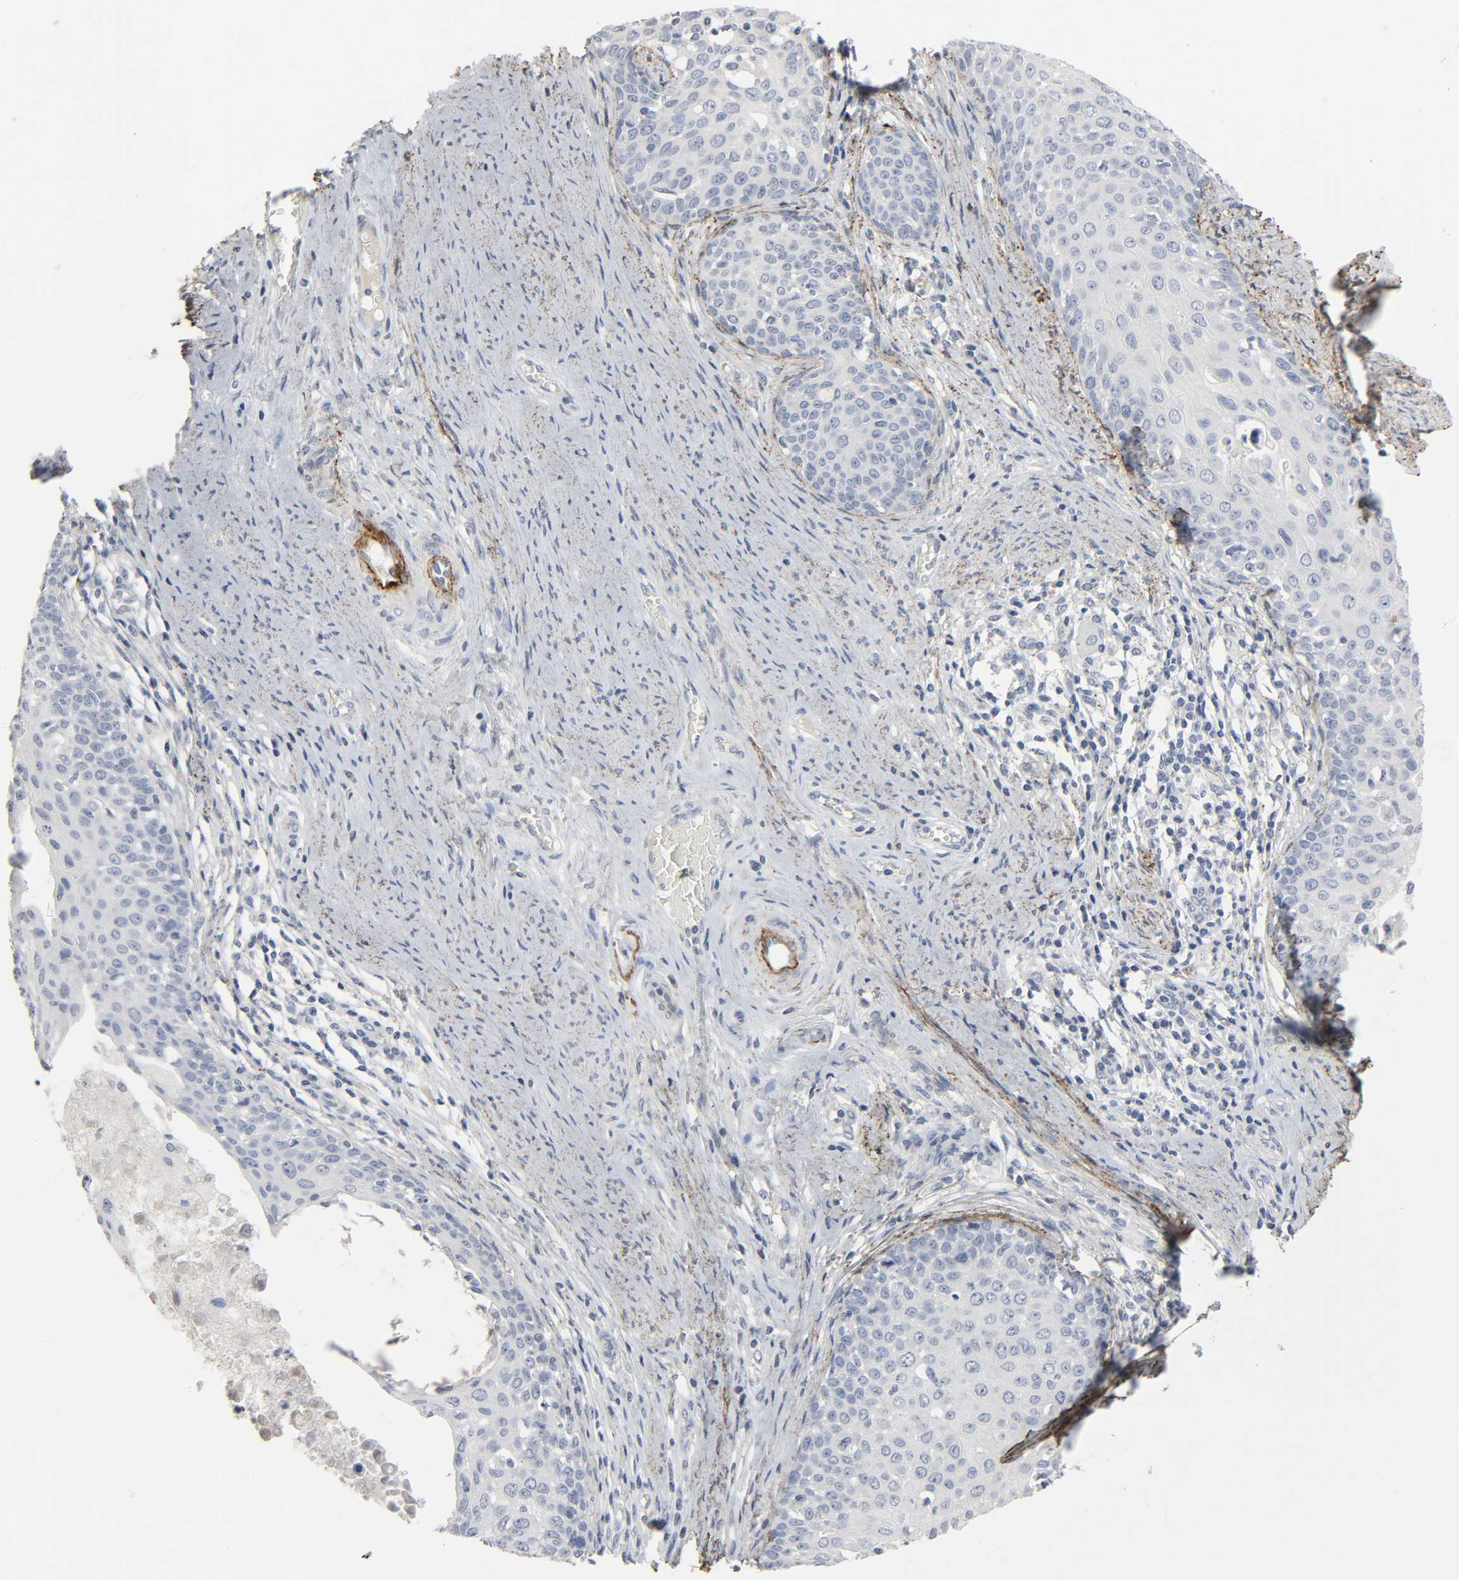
{"staining": {"intensity": "negative", "quantity": "none", "location": "none"}, "tissue": "cervical cancer", "cell_type": "Tumor cells", "image_type": "cancer", "snomed": [{"axis": "morphology", "description": "Squamous cell carcinoma, NOS"}, {"axis": "morphology", "description": "Adenocarcinoma, NOS"}, {"axis": "topography", "description": "Cervix"}], "caption": "Cervical cancer (squamous cell carcinoma) stained for a protein using immunohistochemistry (IHC) demonstrates no positivity tumor cells.", "gene": "FBLN5", "patient": {"sex": "female", "age": 52}}